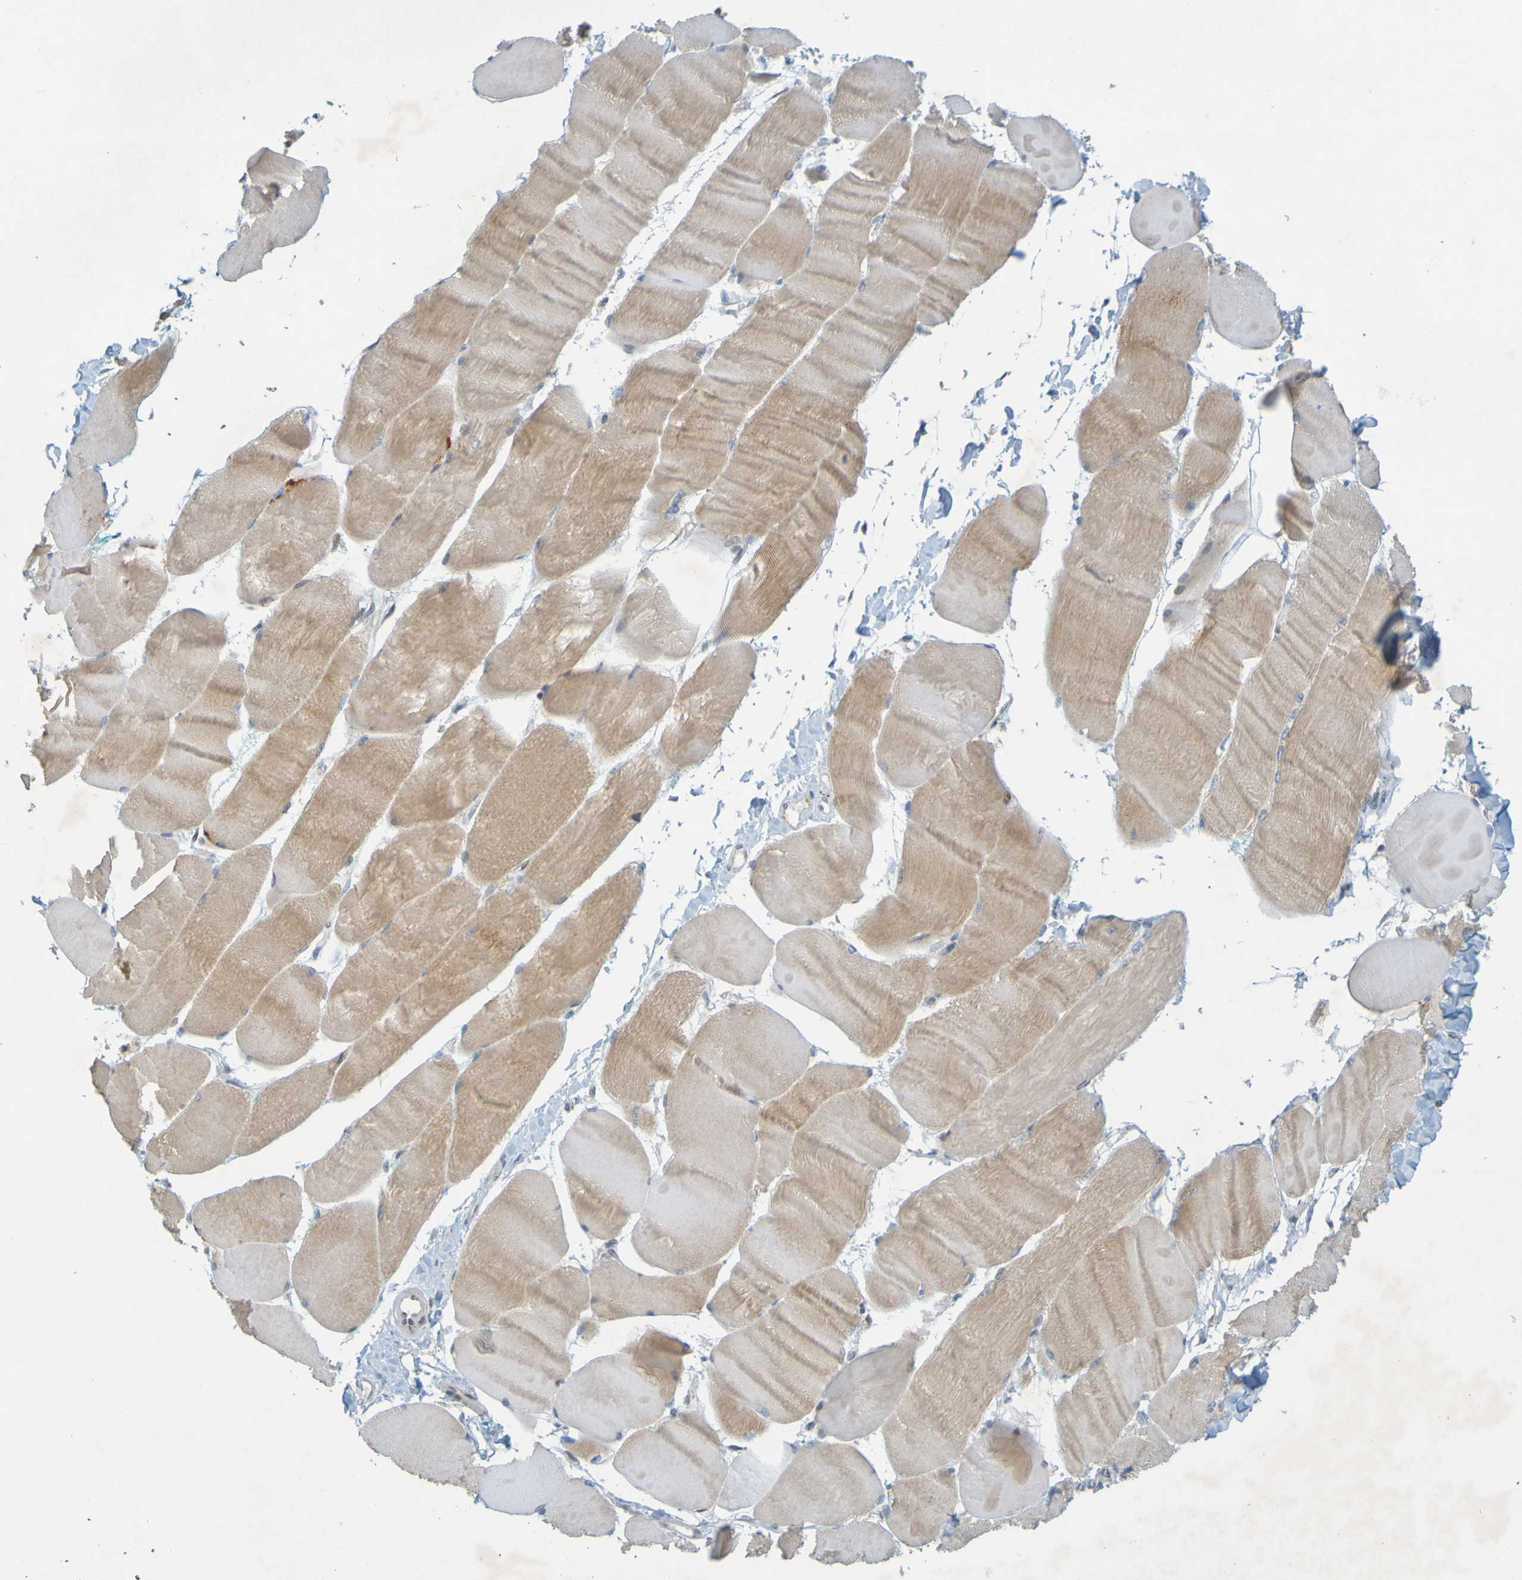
{"staining": {"intensity": "weak", "quantity": ">75%", "location": "cytoplasmic/membranous"}, "tissue": "skeletal muscle", "cell_type": "Myocytes", "image_type": "normal", "snomed": [{"axis": "morphology", "description": "Normal tissue, NOS"}, {"axis": "morphology", "description": "Squamous cell carcinoma, NOS"}, {"axis": "topography", "description": "Skeletal muscle"}], "caption": "Protein staining of benign skeletal muscle exhibits weak cytoplasmic/membranous staining in about >75% of myocytes.", "gene": "MAG", "patient": {"sex": "male", "age": 51}}